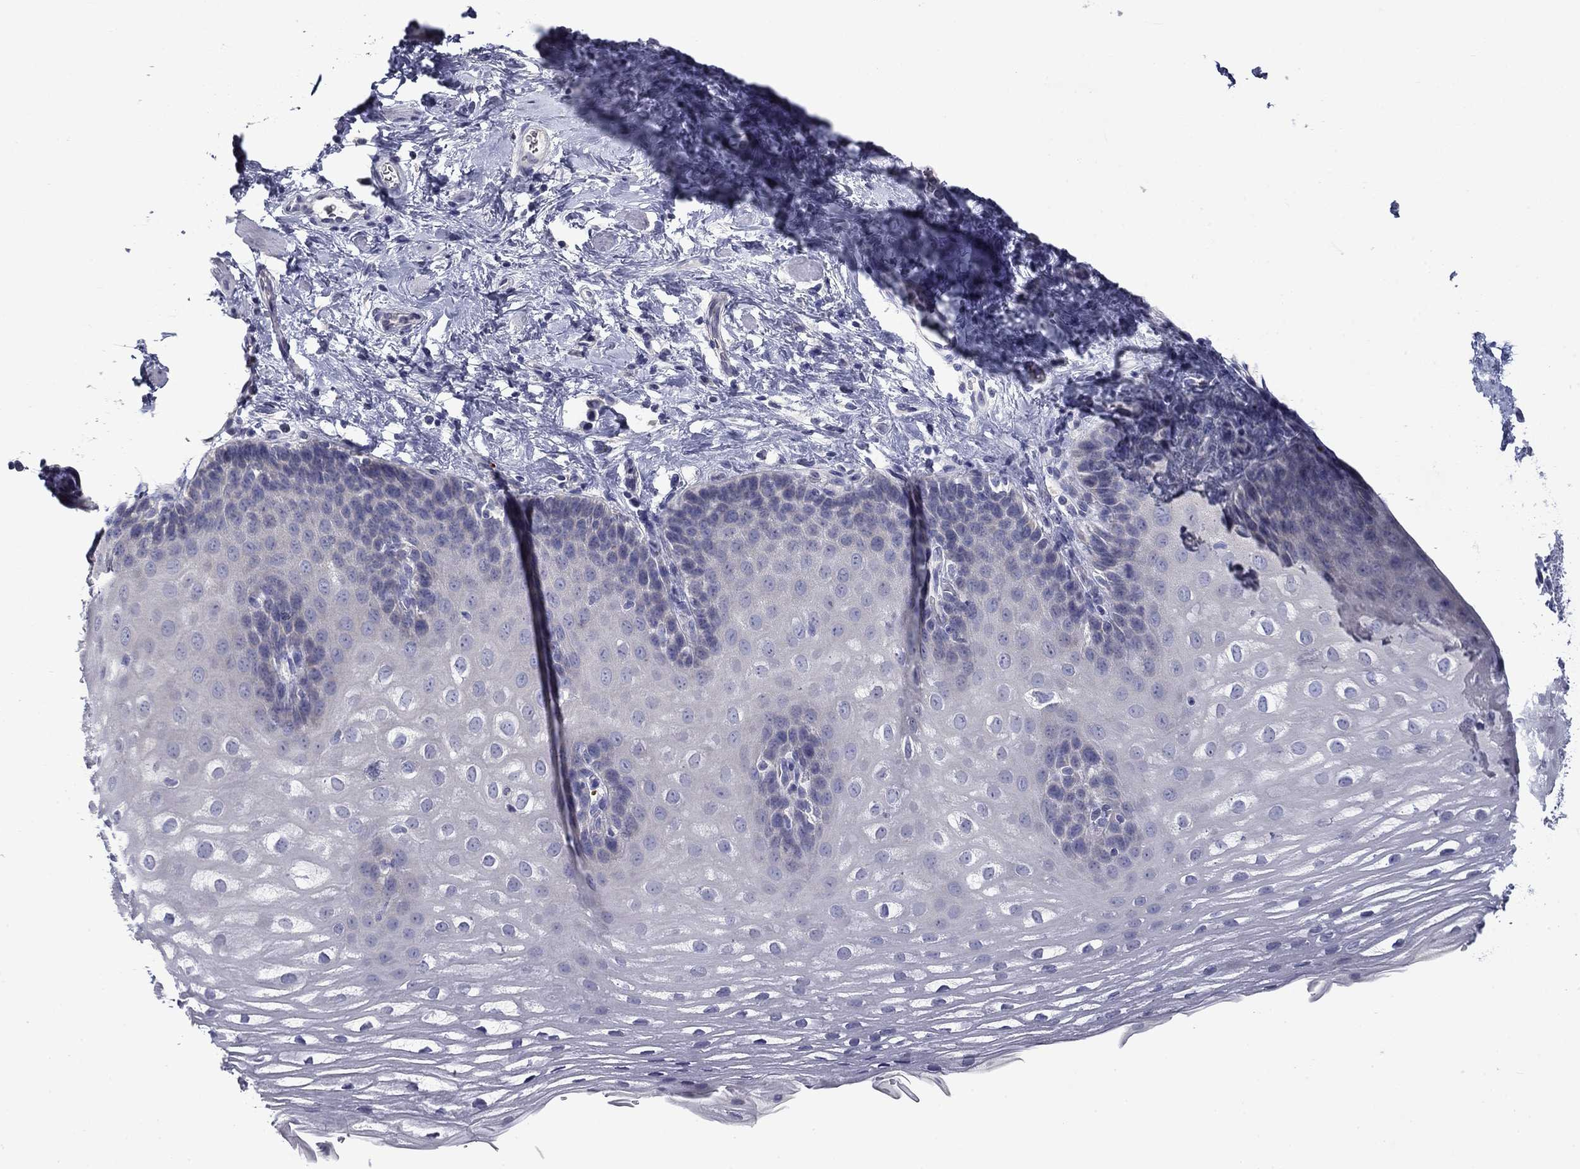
{"staining": {"intensity": "negative", "quantity": "none", "location": "none"}, "tissue": "esophagus", "cell_type": "Squamous epithelial cells", "image_type": "normal", "snomed": [{"axis": "morphology", "description": "Normal tissue, NOS"}, {"axis": "topography", "description": "Esophagus"}], "caption": "This is an immunohistochemistry (IHC) image of unremarkable human esophagus. There is no staining in squamous epithelial cells.", "gene": "SPATA7", "patient": {"sex": "male", "age": 64}}